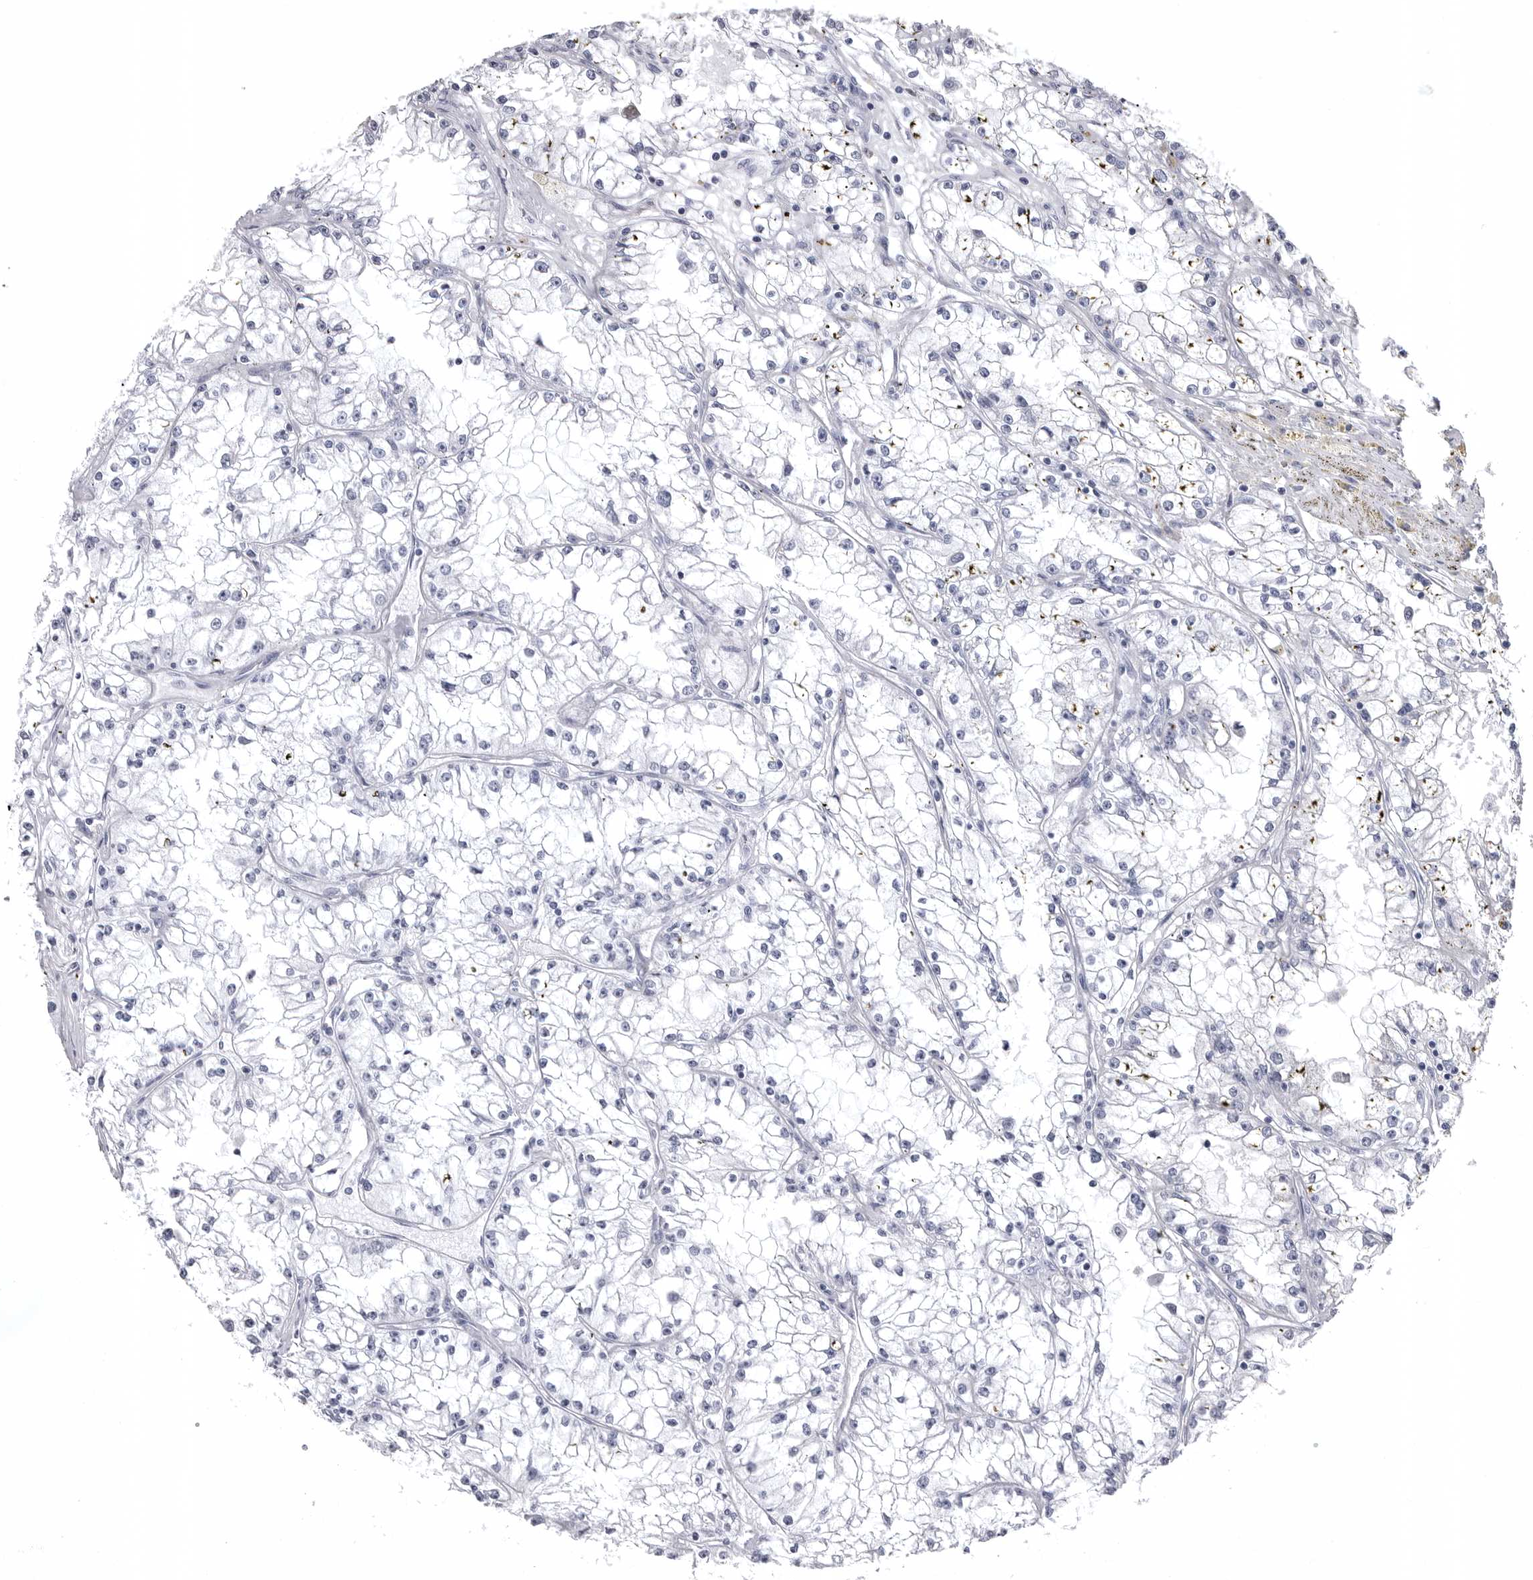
{"staining": {"intensity": "negative", "quantity": "none", "location": "none"}, "tissue": "renal cancer", "cell_type": "Tumor cells", "image_type": "cancer", "snomed": [{"axis": "morphology", "description": "Adenocarcinoma, NOS"}, {"axis": "topography", "description": "Kidney"}], "caption": "High power microscopy image of an immunohistochemistry (IHC) micrograph of renal cancer (adenocarcinoma), revealing no significant staining in tumor cells. (DAB (3,3'-diaminobenzidine) immunohistochemistry, high magnification).", "gene": "COL26A1", "patient": {"sex": "male", "age": 56}}